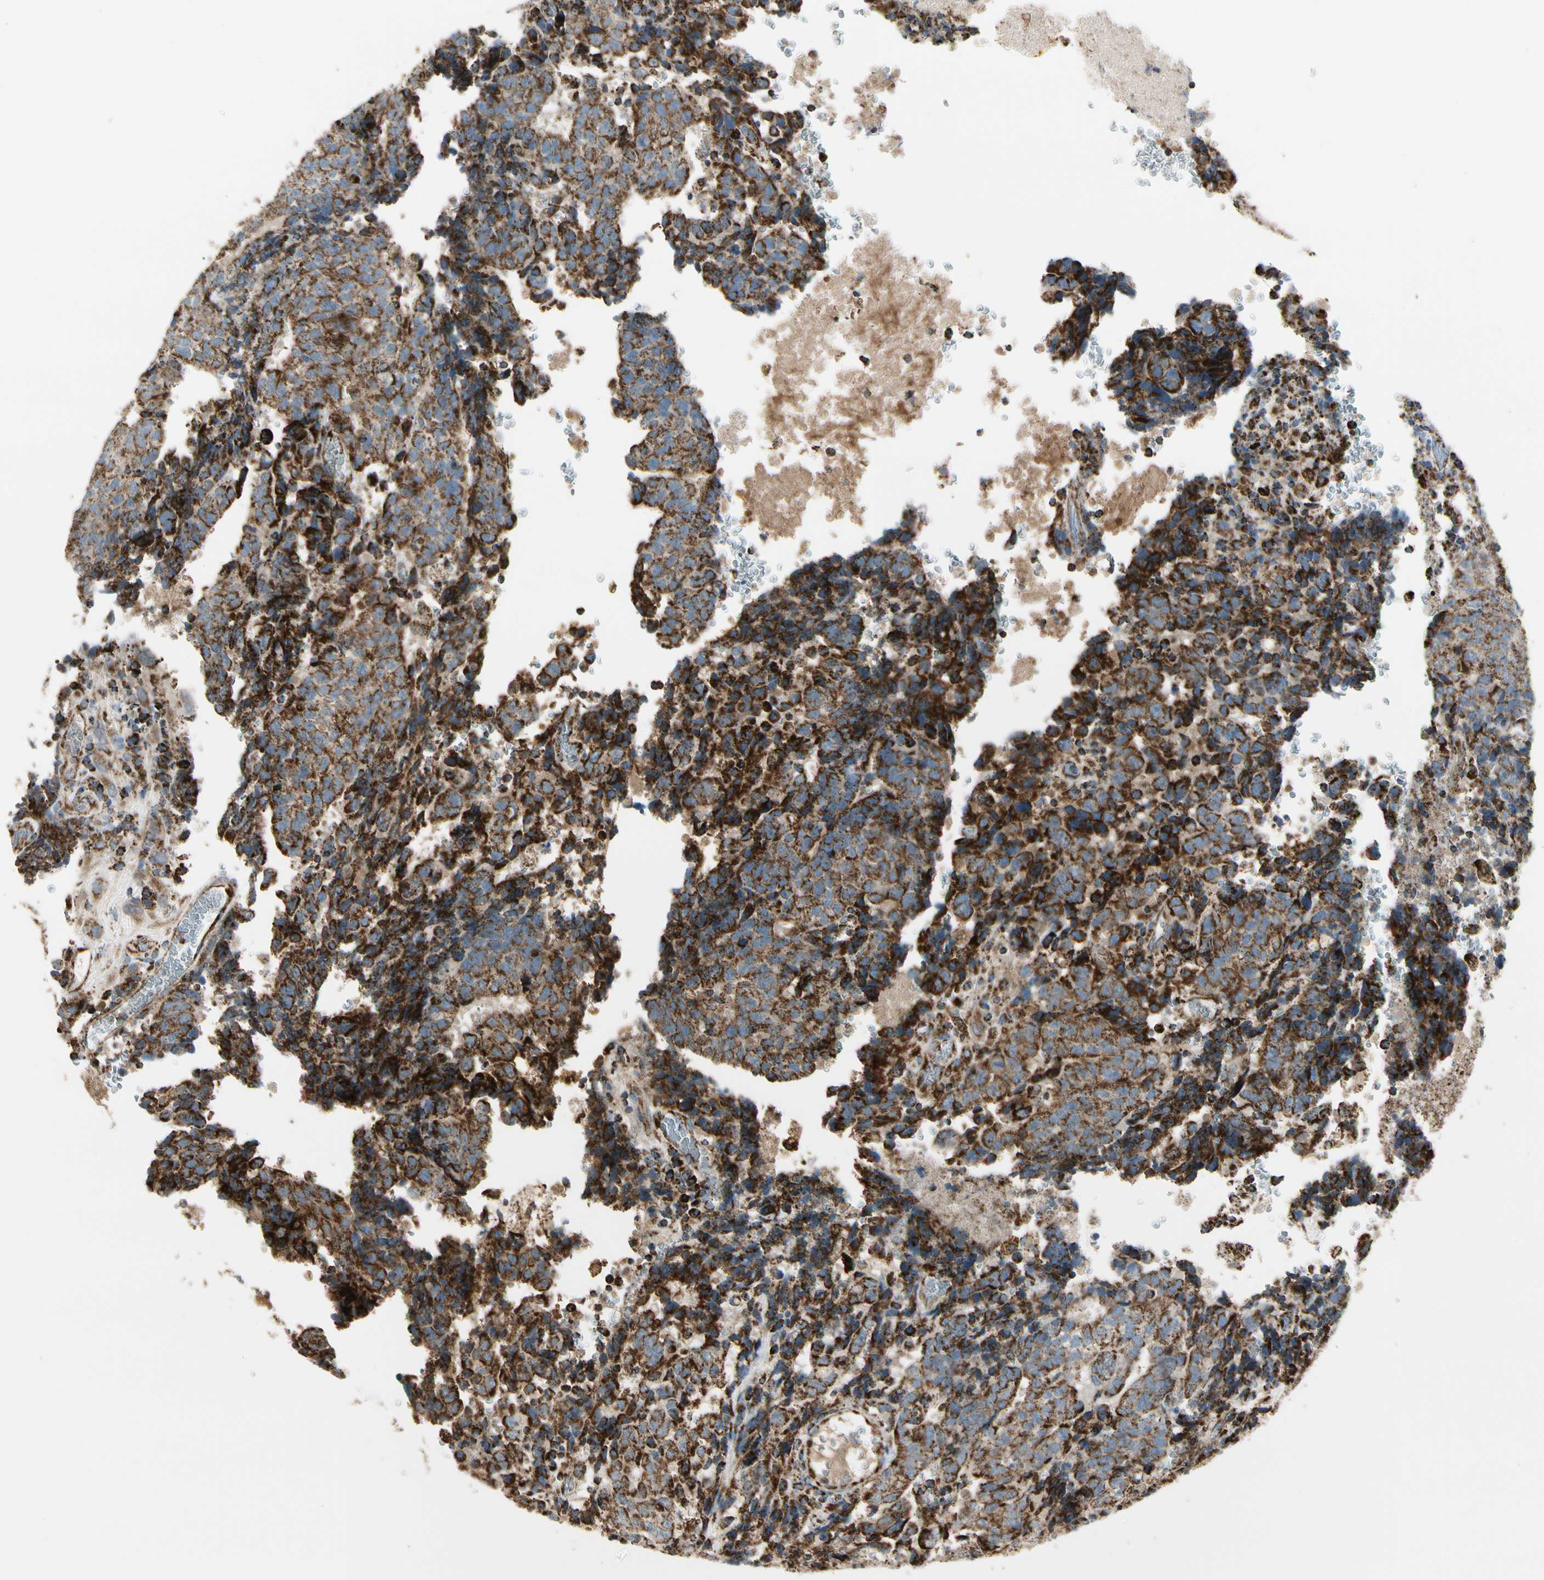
{"staining": {"intensity": "strong", "quantity": ">75%", "location": "cytoplasmic/membranous"}, "tissue": "testis cancer", "cell_type": "Tumor cells", "image_type": "cancer", "snomed": [{"axis": "morphology", "description": "Necrosis, NOS"}, {"axis": "morphology", "description": "Carcinoma, Embryonal, NOS"}, {"axis": "topography", "description": "Testis"}], "caption": "Embryonal carcinoma (testis) stained for a protein (brown) shows strong cytoplasmic/membranous positive staining in approximately >75% of tumor cells.", "gene": "ME2", "patient": {"sex": "male", "age": 19}}